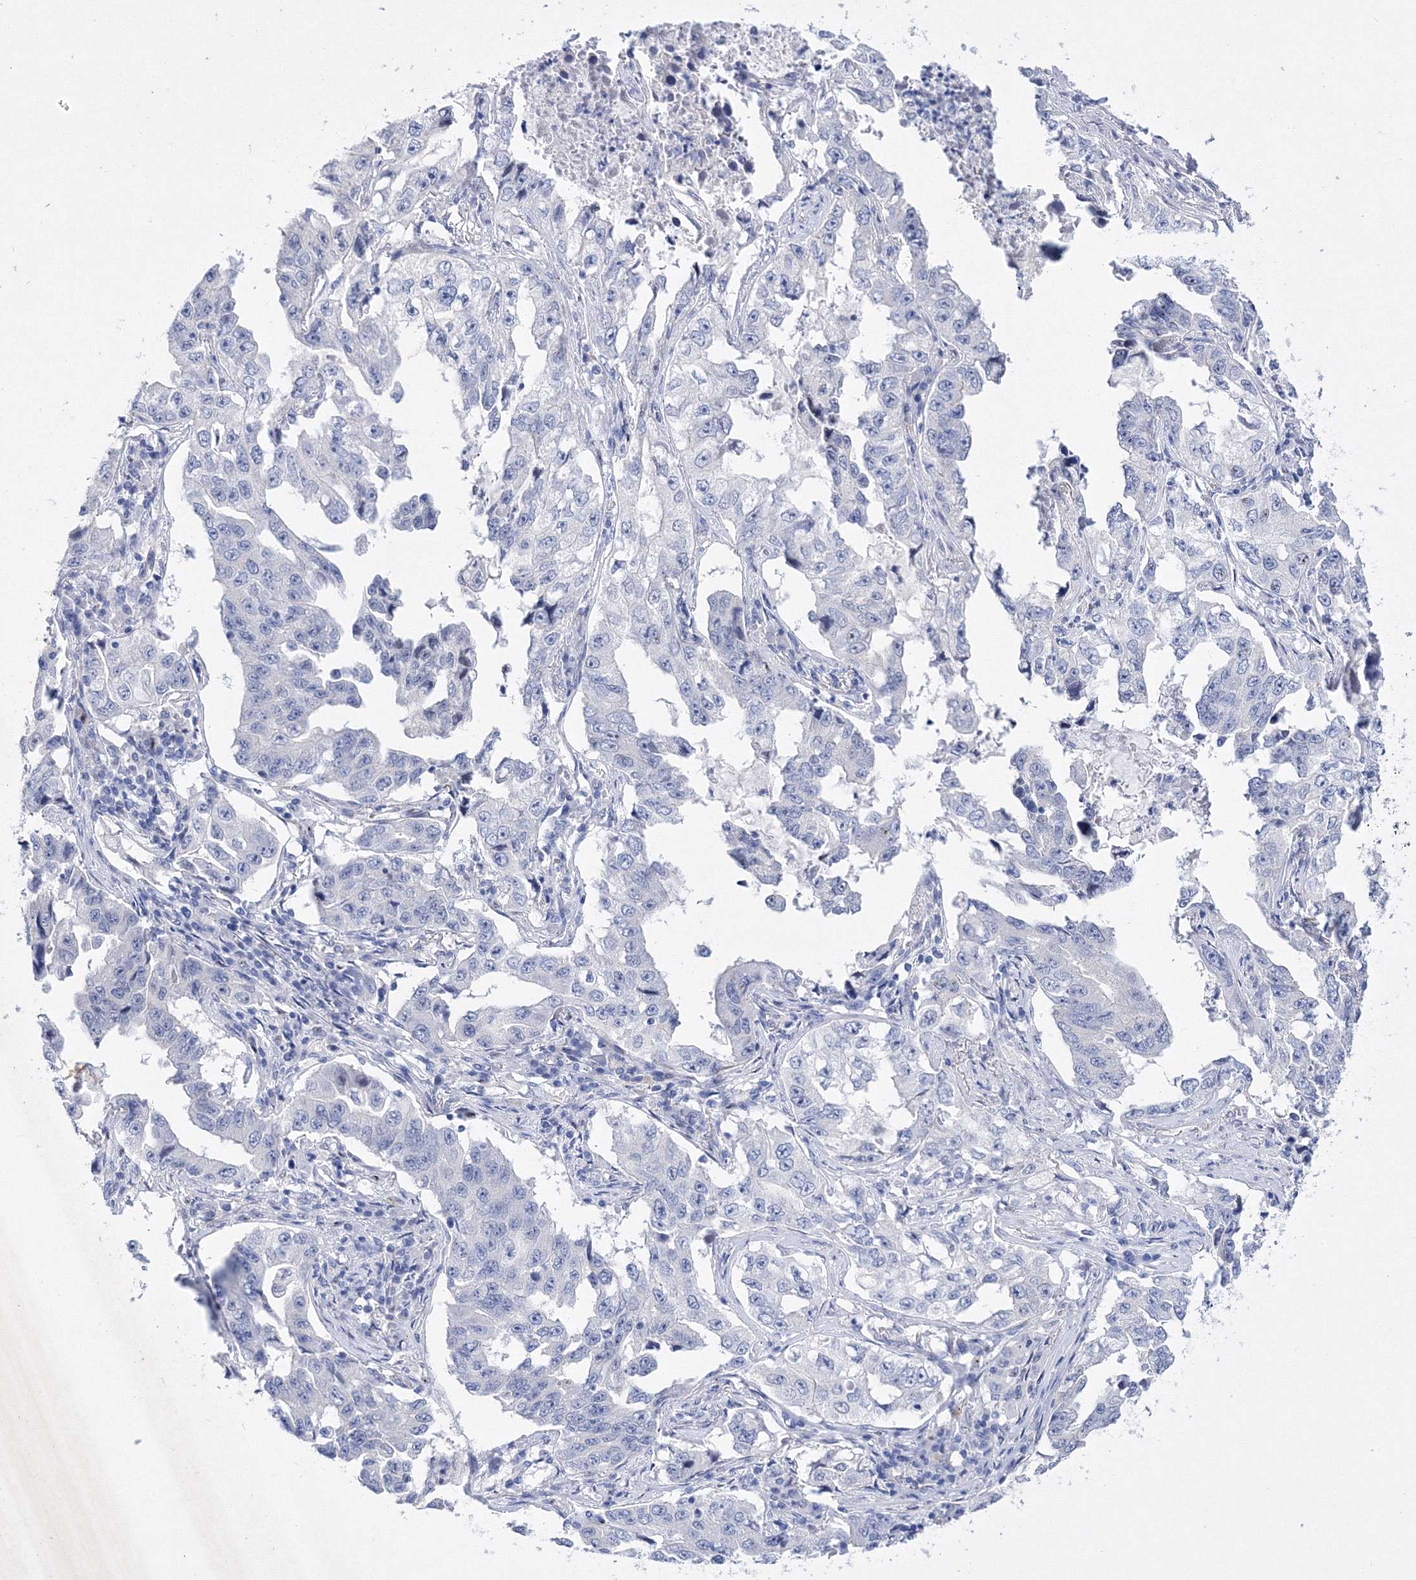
{"staining": {"intensity": "negative", "quantity": "none", "location": "none"}, "tissue": "lung cancer", "cell_type": "Tumor cells", "image_type": "cancer", "snomed": [{"axis": "morphology", "description": "Adenocarcinoma, NOS"}, {"axis": "topography", "description": "Lung"}], "caption": "High power microscopy image of an IHC histopathology image of lung adenocarcinoma, revealing no significant staining in tumor cells.", "gene": "GPN1", "patient": {"sex": "female", "age": 51}}